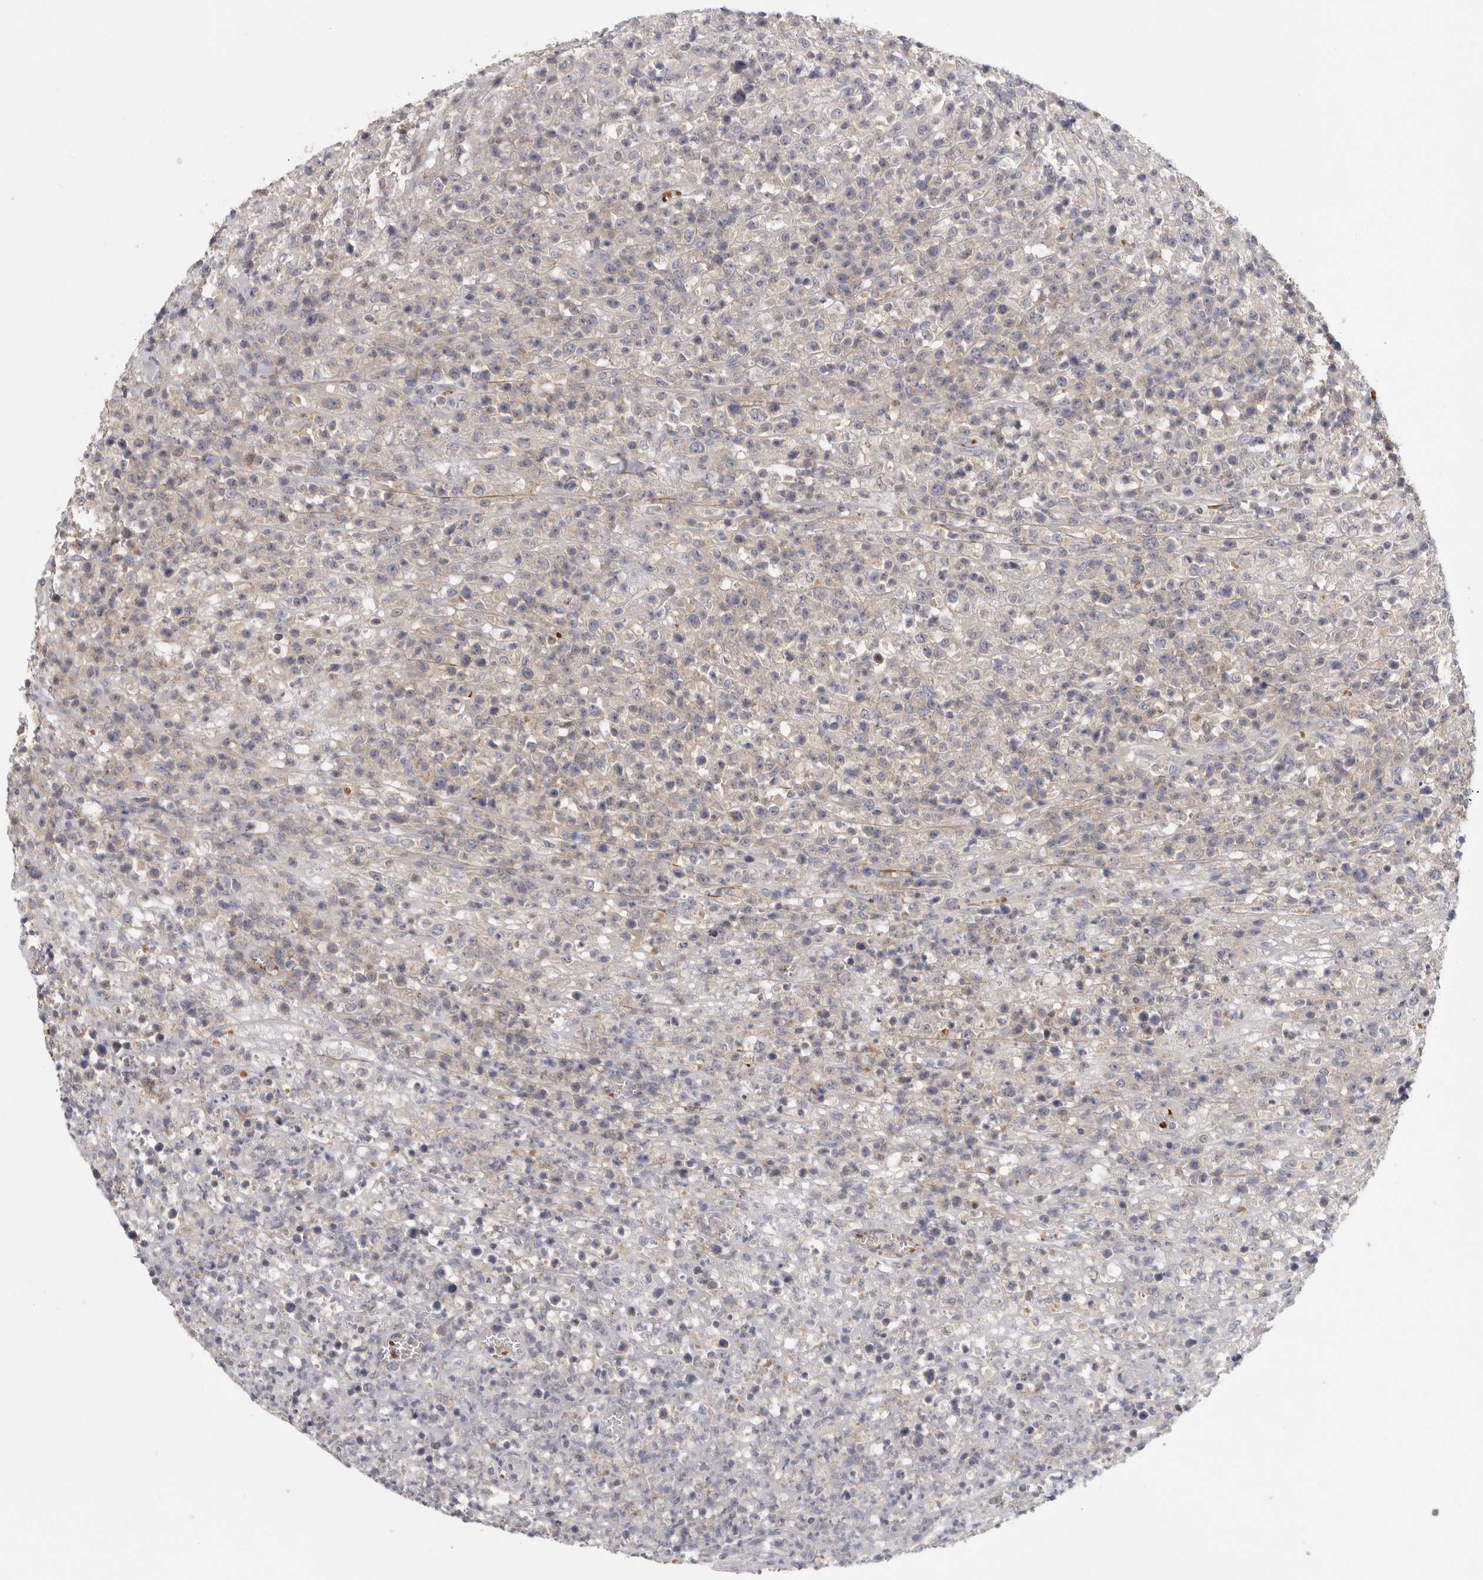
{"staining": {"intensity": "weak", "quantity": "<25%", "location": "cytoplasmic/membranous"}, "tissue": "lymphoma", "cell_type": "Tumor cells", "image_type": "cancer", "snomed": [{"axis": "morphology", "description": "Malignant lymphoma, non-Hodgkin's type, High grade"}, {"axis": "topography", "description": "Colon"}], "caption": "This histopathology image is of lymphoma stained with immunohistochemistry to label a protein in brown with the nuclei are counter-stained blue. There is no expression in tumor cells.", "gene": "CFAP298", "patient": {"sex": "female", "age": 53}}